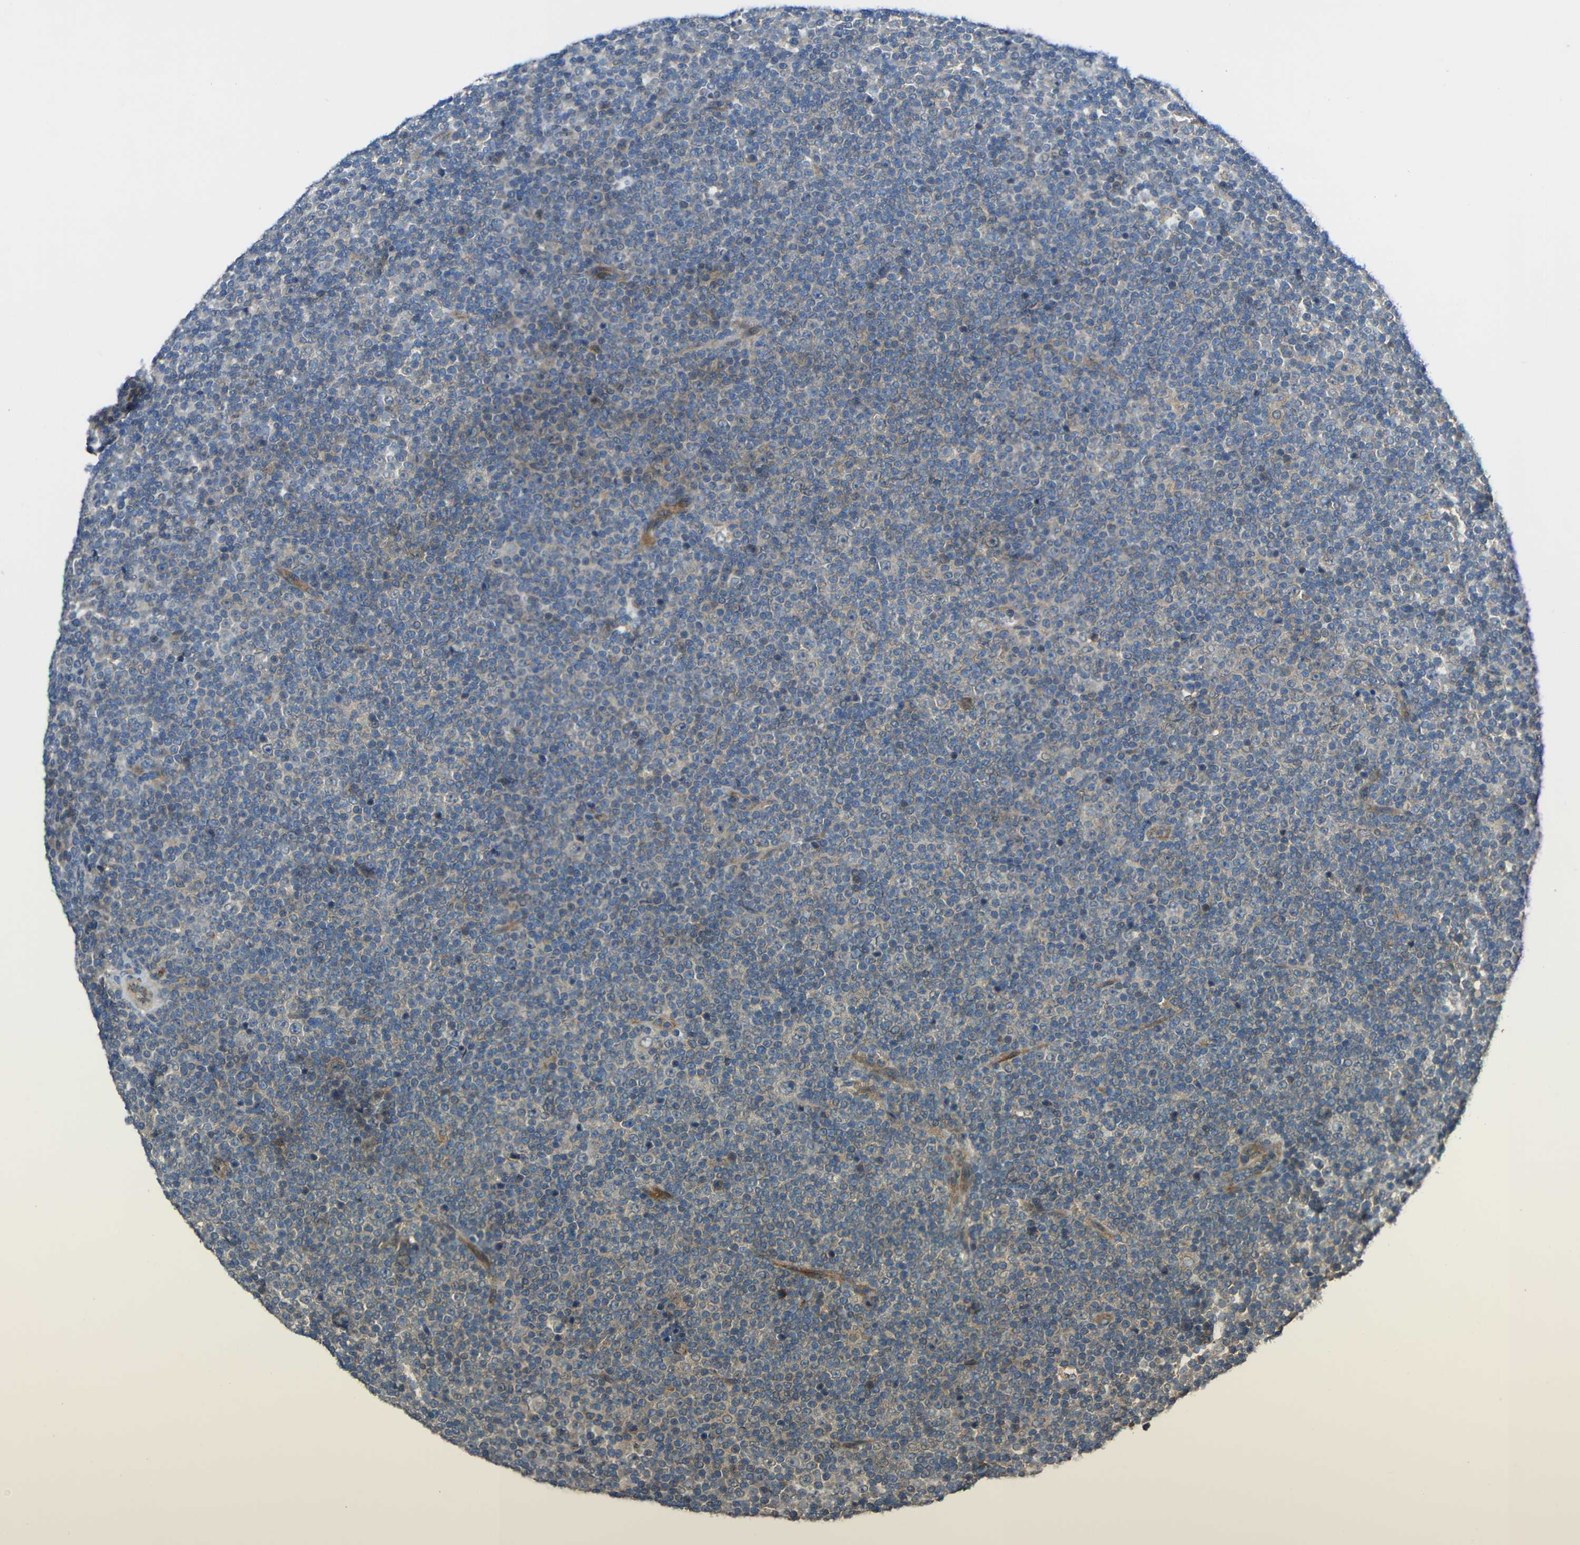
{"staining": {"intensity": "negative", "quantity": "none", "location": "none"}, "tissue": "lymphoma", "cell_type": "Tumor cells", "image_type": "cancer", "snomed": [{"axis": "morphology", "description": "Malignant lymphoma, non-Hodgkin's type, Low grade"}, {"axis": "topography", "description": "Lymph node"}], "caption": "This histopathology image is of malignant lymphoma, non-Hodgkin's type (low-grade) stained with immunohistochemistry to label a protein in brown with the nuclei are counter-stained blue. There is no positivity in tumor cells. The staining was performed using DAB to visualize the protein expression in brown, while the nuclei were stained in blue with hematoxylin (Magnification: 20x).", "gene": "CHST9", "patient": {"sex": "female", "age": 67}}